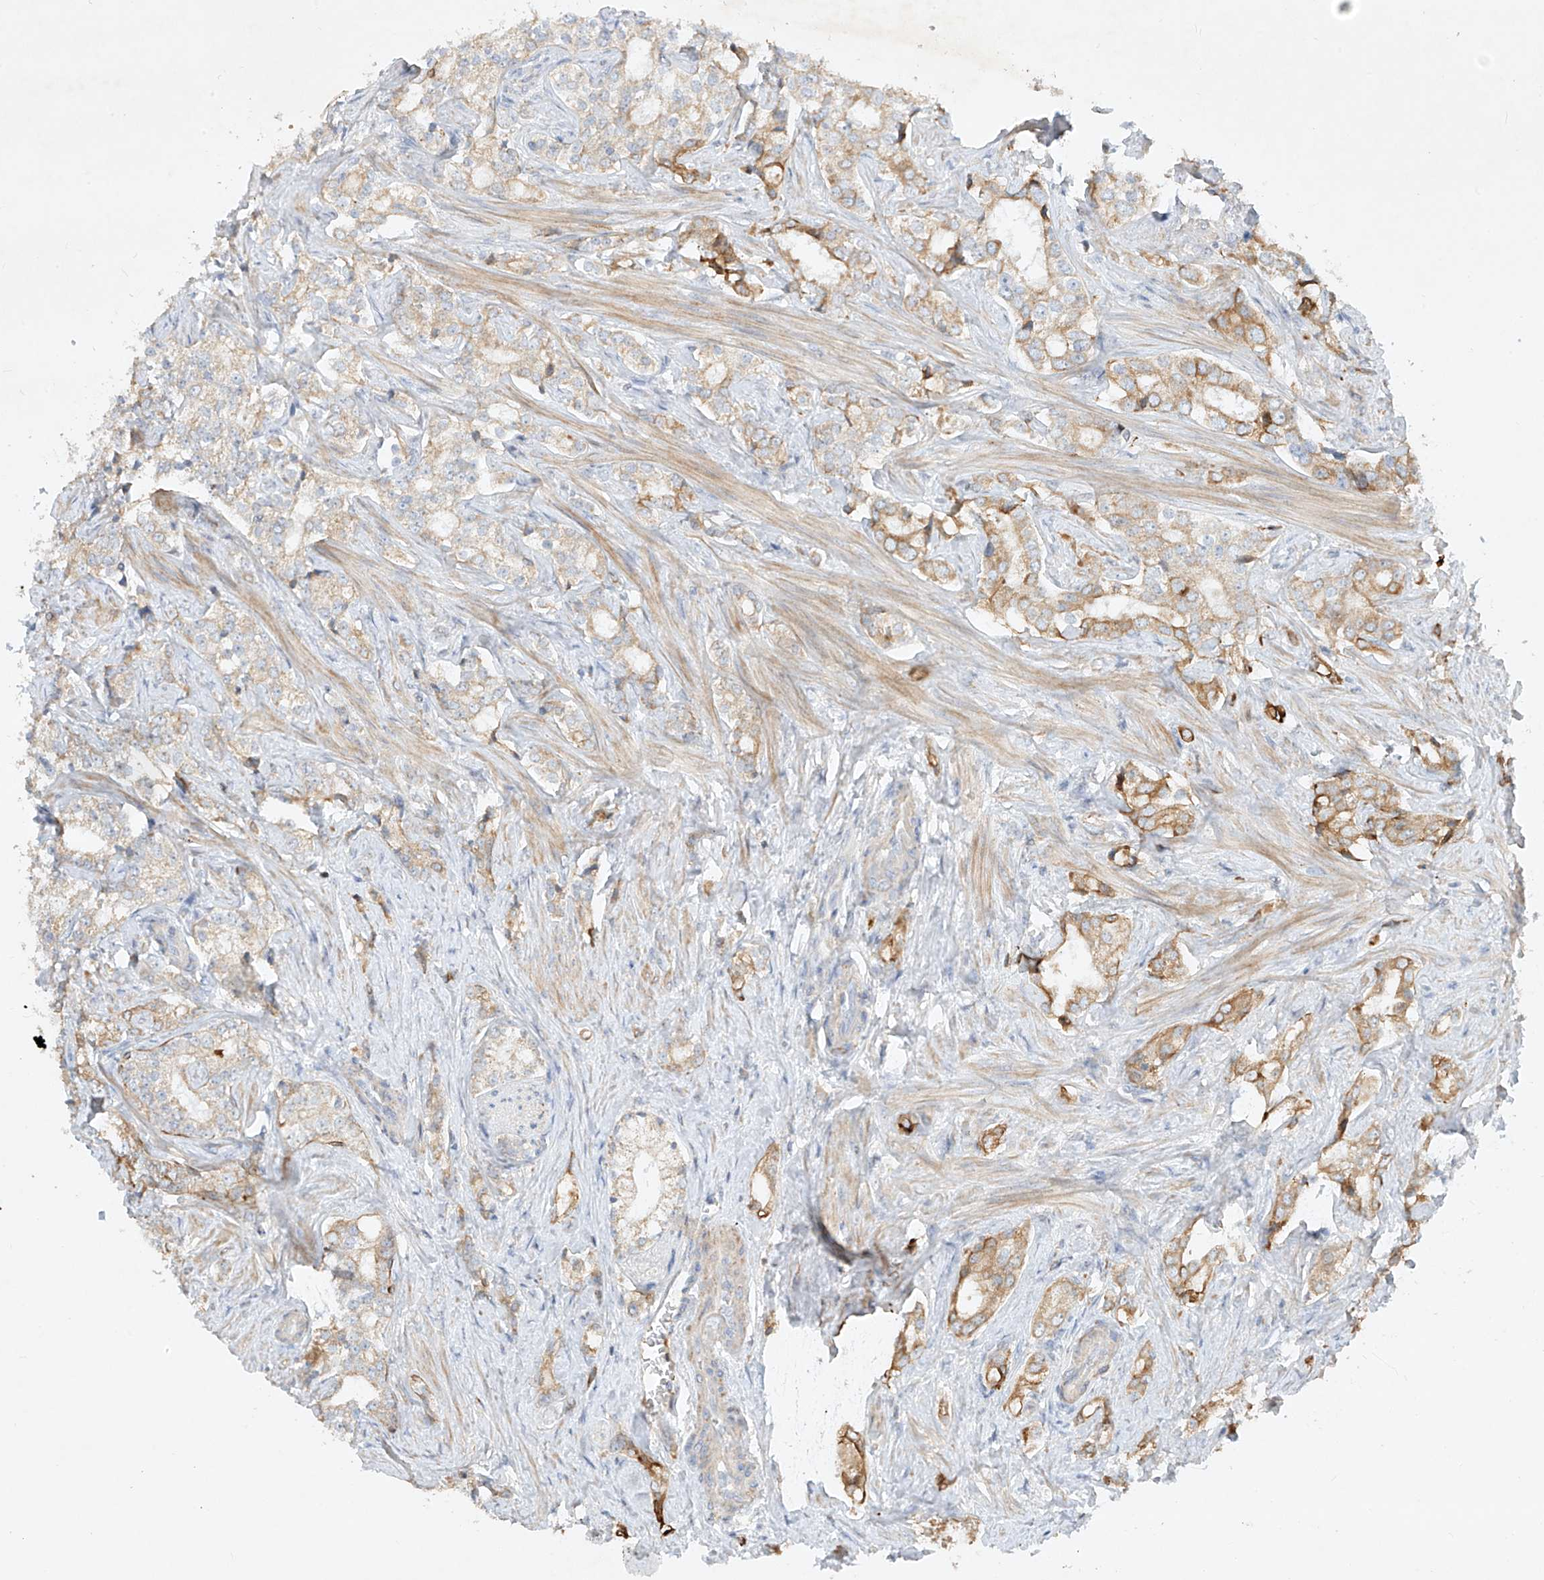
{"staining": {"intensity": "weak", "quantity": ">75%", "location": "cytoplasmic/membranous"}, "tissue": "prostate cancer", "cell_type": "Tumor cells", "image_type": "cancer", "snomed": [{"axis": "morphology", "description": "Adenocarcinoma, High grade"}, {"axis": "topography", "description": "Prostate"}], "caption": "Tumor cells reveal weak cytoplasmic/membranous expression in approximately >75% of cells in prostate adenocarcinoma (high-grade). (IHC, brightfield microscopy, high magnification).", "gene": "KPNA7", "patient": {"sex": "male", "age": 66}}